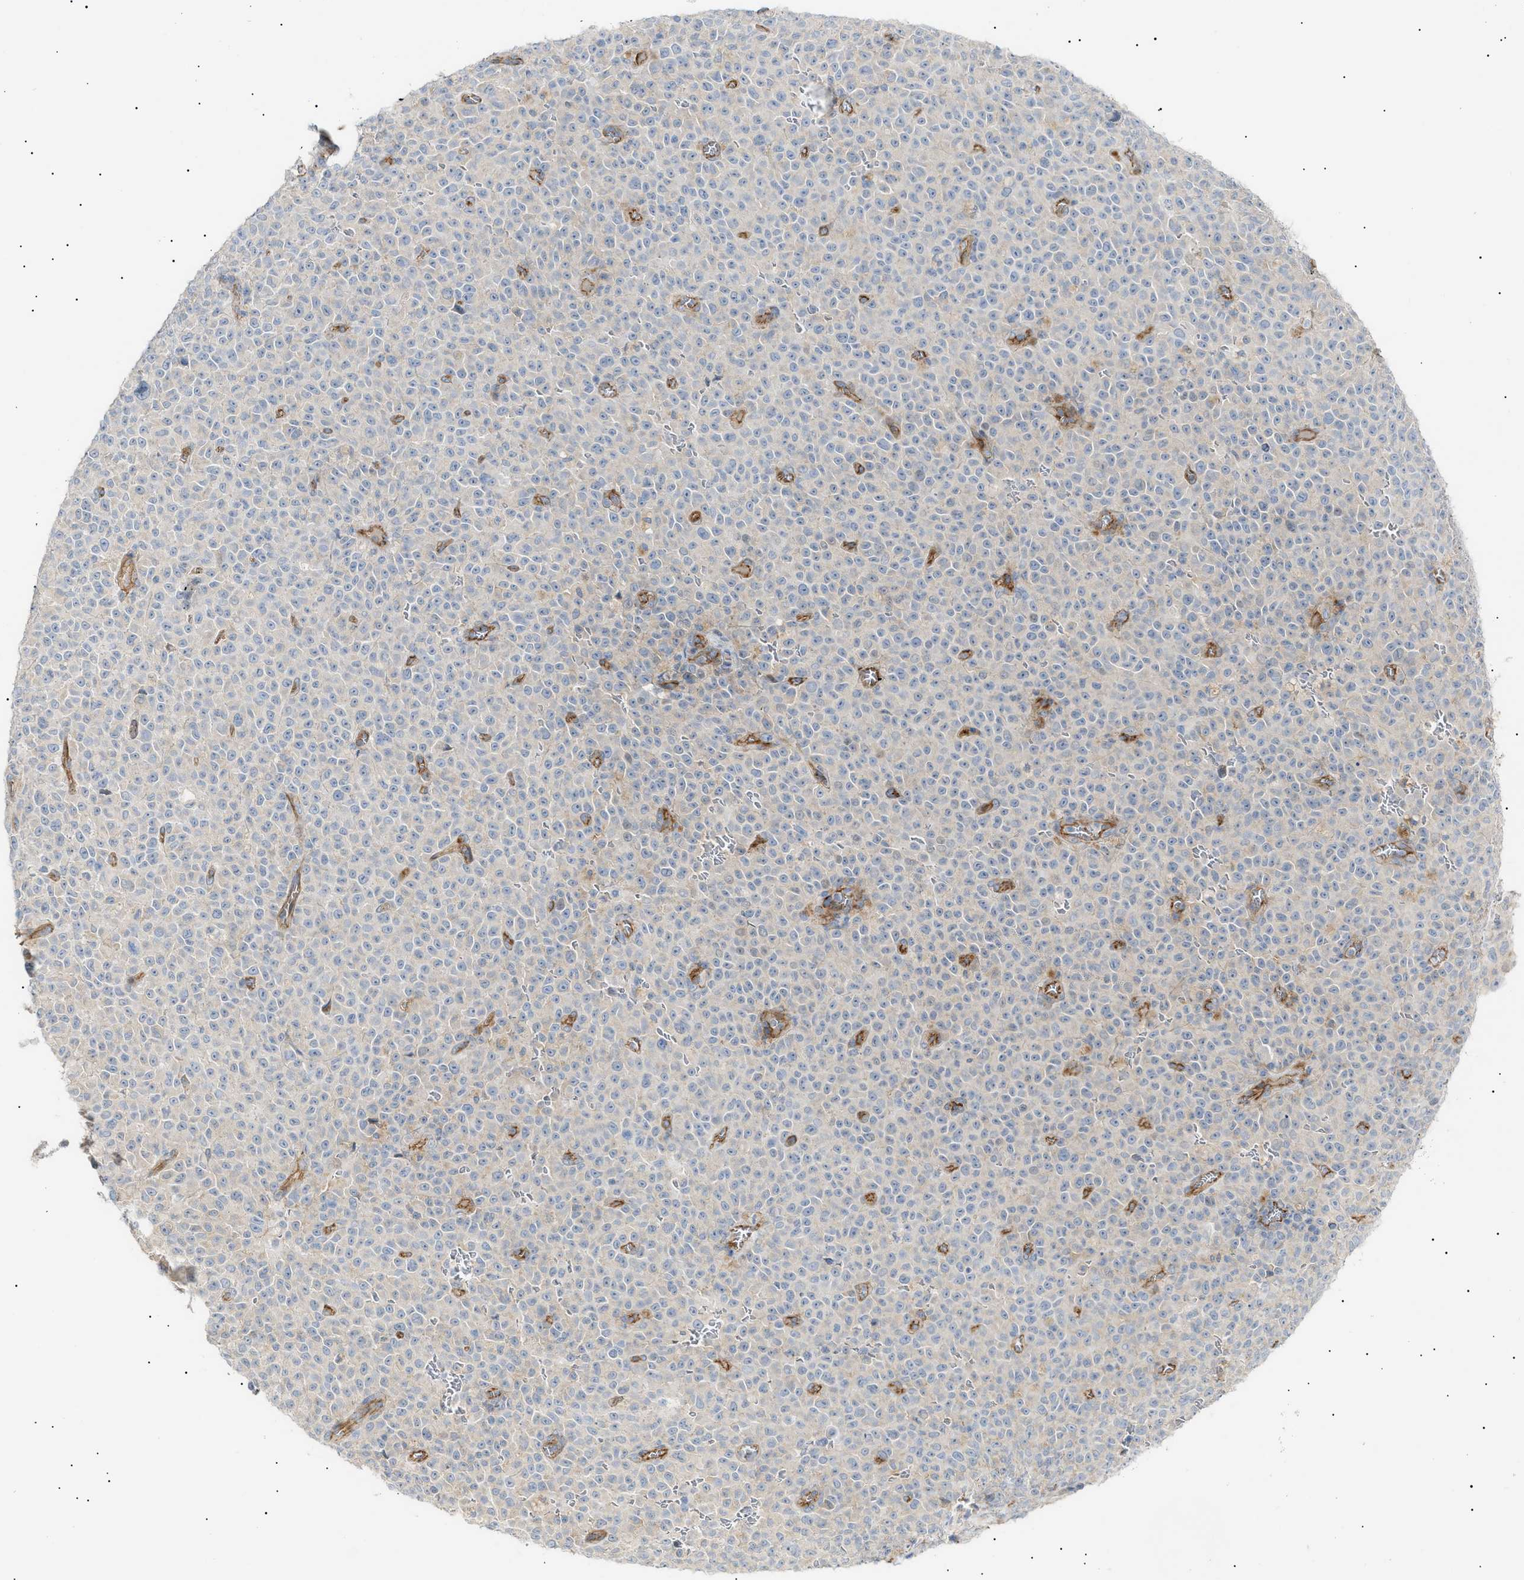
{"staining": {"intensity": "negative", "quantity": "none", "location": "none"}, "tissue": "melanoma", "cell_type": "Tumor cells", "image_type": "cancer", "snomed": [{"axis": "morphology", "description": "Malignant melanoma, NOS"}, {"axis": "topography", "description": "Skin"}], "caption": "There is no significant expression in tumor cells of melanoma.", "gene": "ZFHX2", "patient": {"sex": "female", "age": 82}}